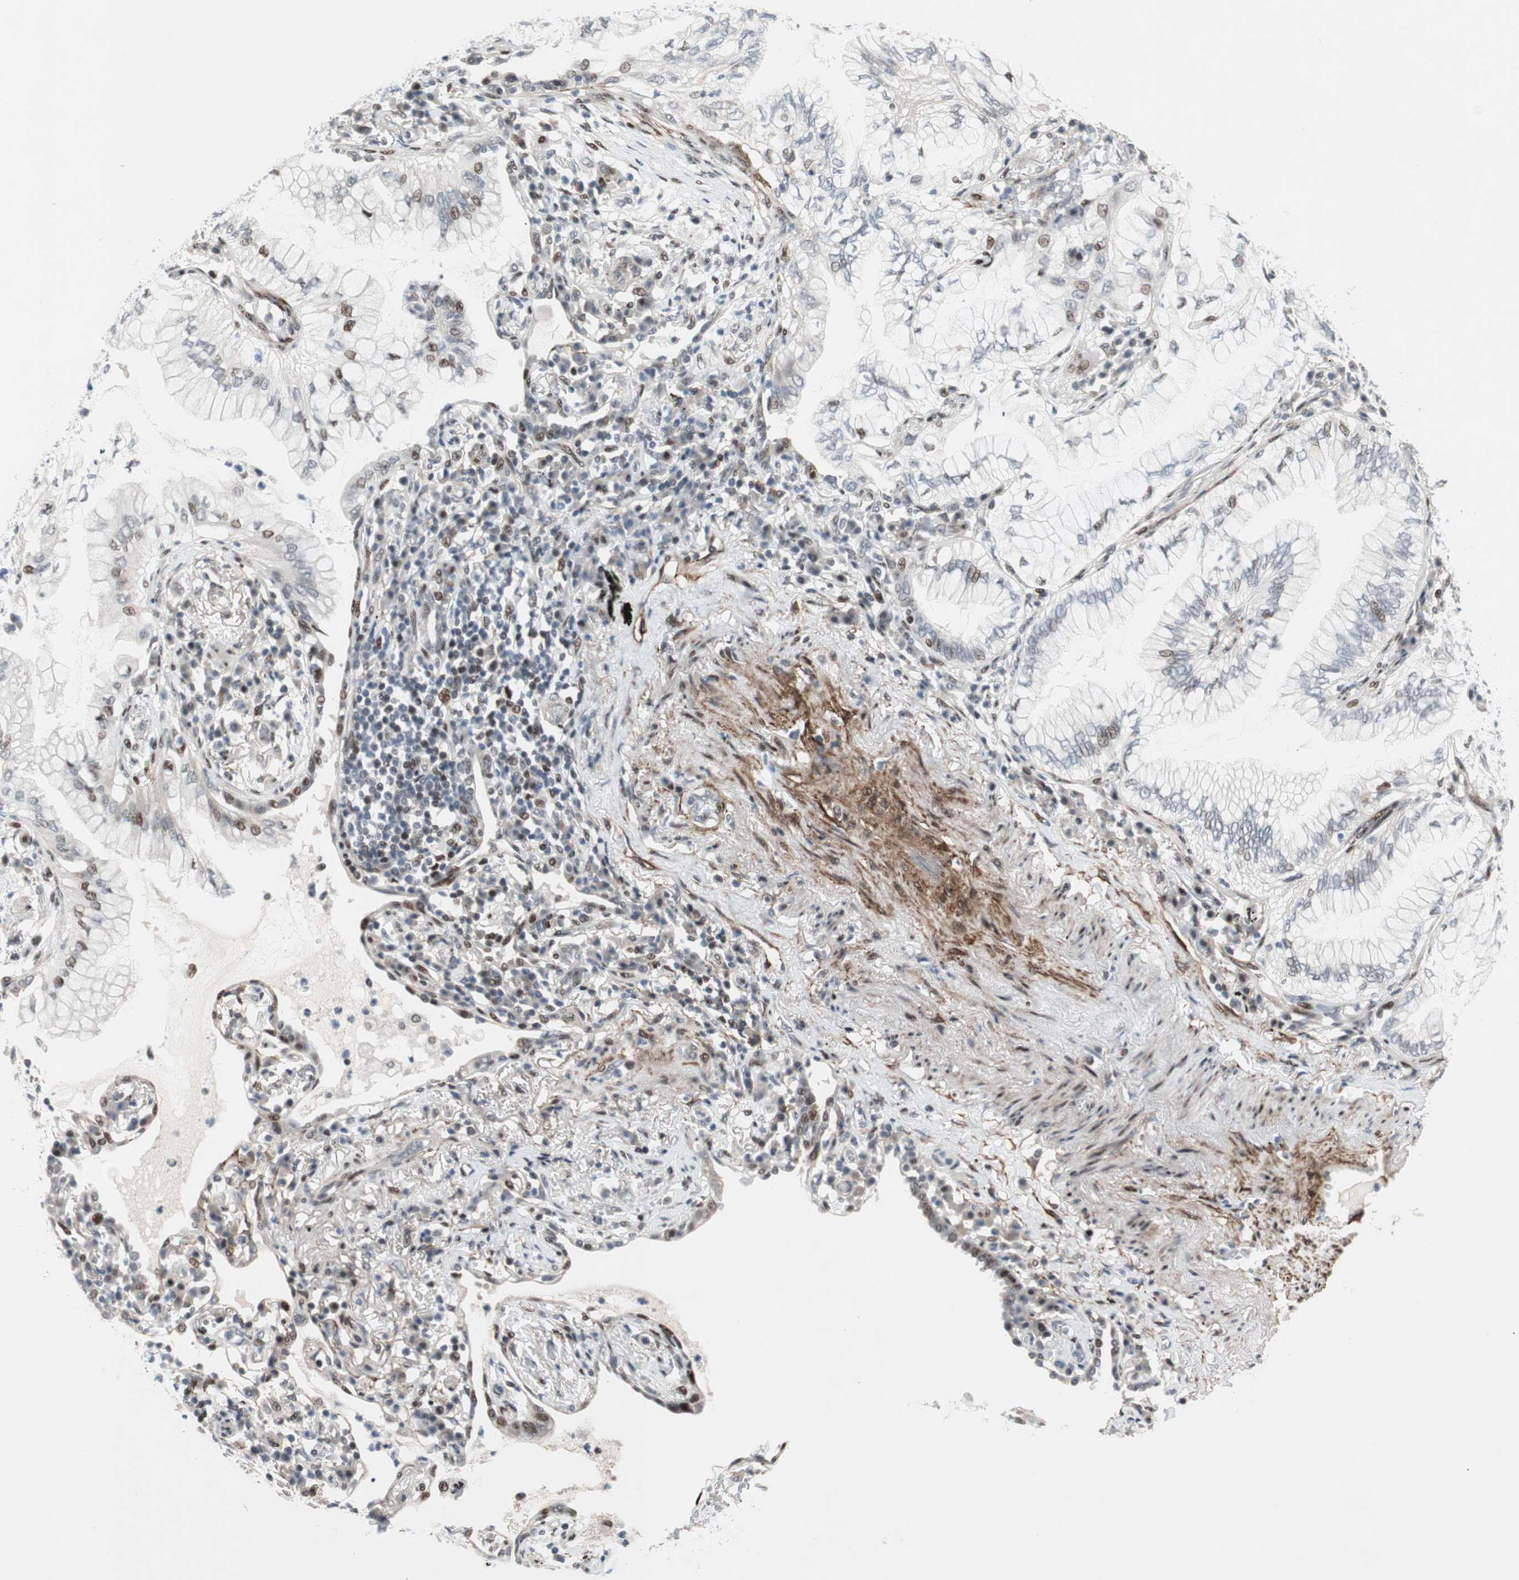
{"staining": {"intensity": "moderate", "quantity": "25%-75%", "location": "nuclear"}, "tissue": "lung cancer", "cell_type": "Tumor cells", "image_type": "cancer", "snomed": [{"axis": "morphology", "description": "Adenocarcinoma, NOS"}, {"axis": "topography", "description": "Lung"}], "caption": "Immunohistochemical staining of lung adenocarcinoma shows medium levels of moderate nuclear protein expression in about 25%-75% of tumor cells.", "gene": "FBXO44", "patient": {"sex": "female", "age": 70}}